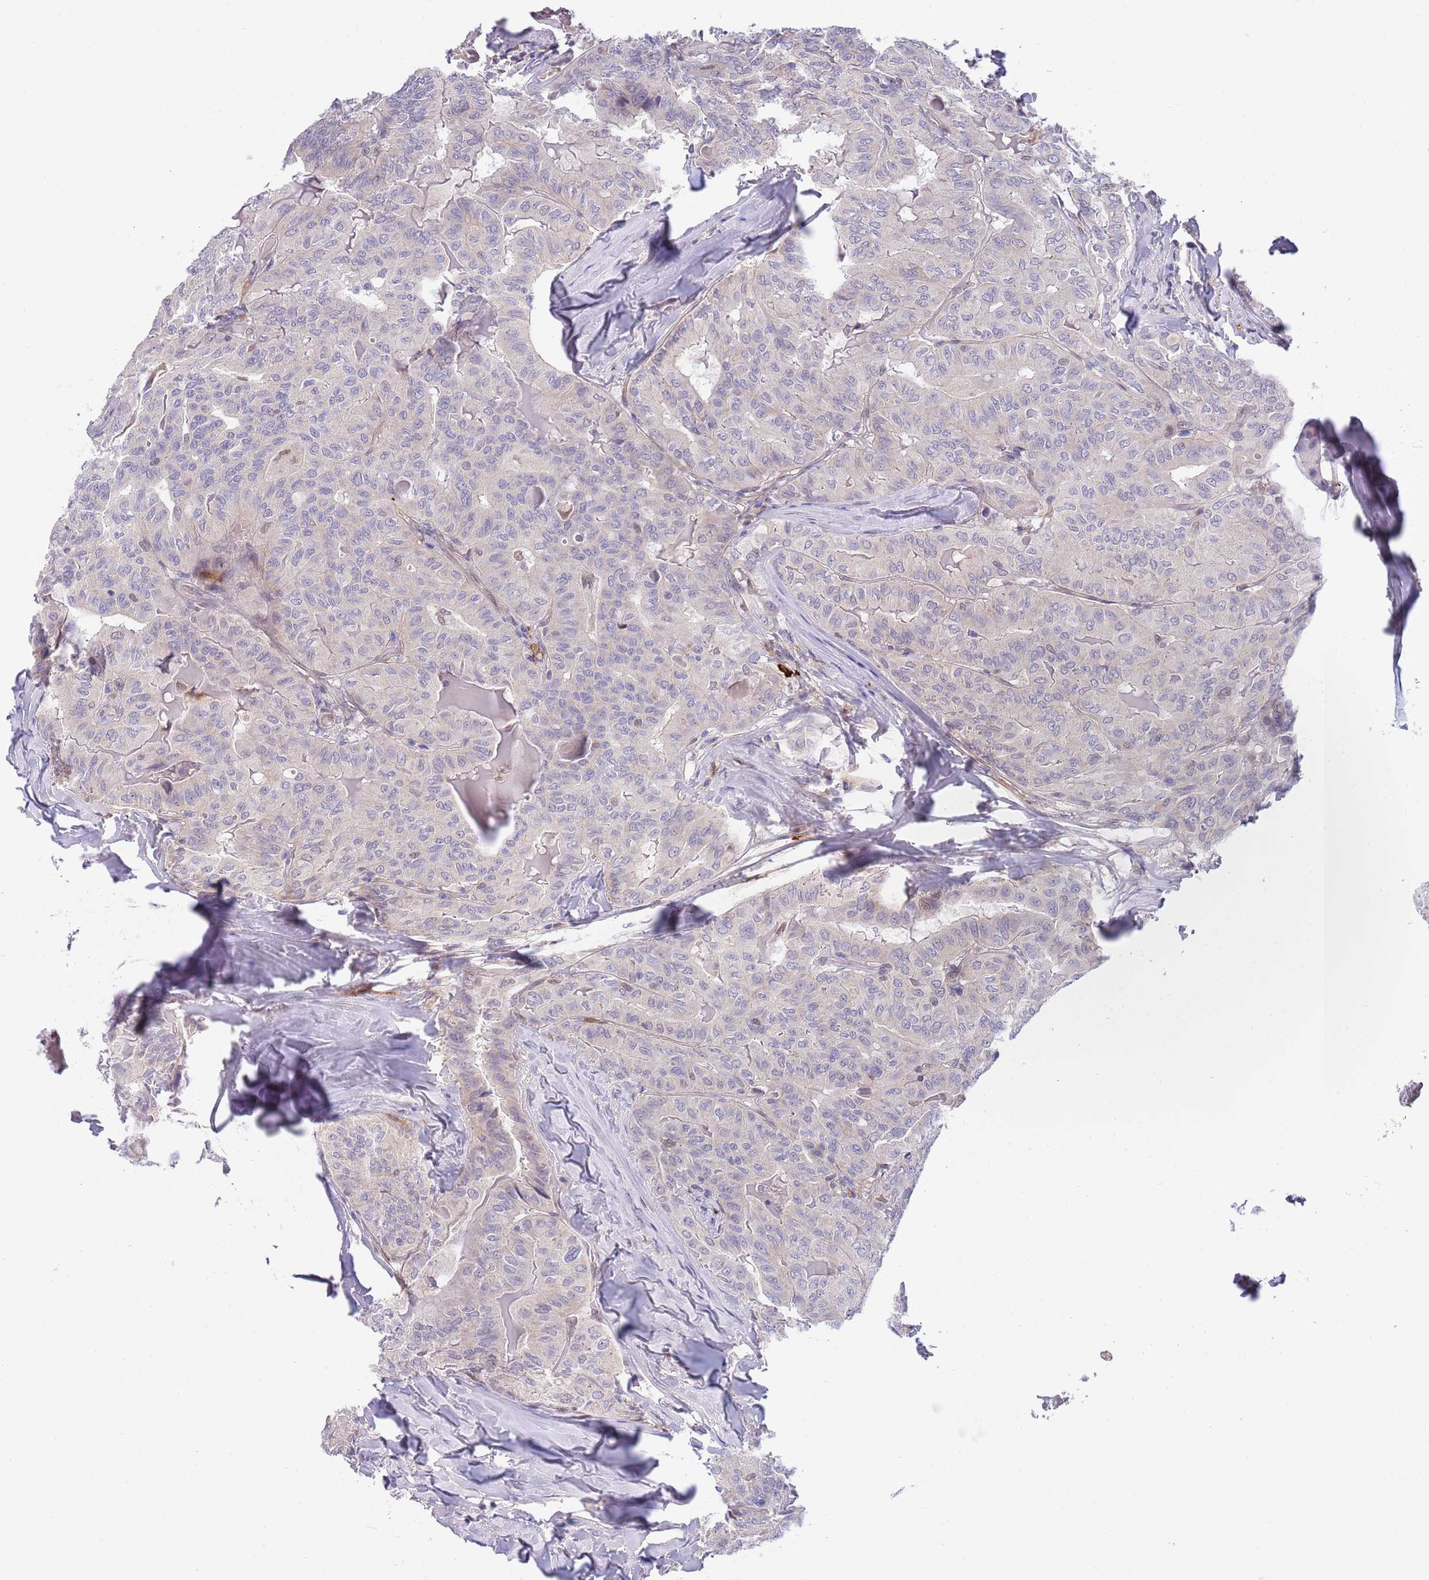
{"staining": {"intensity": "negative", "quantity": "none", "location": "none"}, "tissue": "thyroid cancer", "cell_type": "Tumor cells", "image_type": "cancer", "snomed": [{"axis": "morphology", "description": "Papillary adenocarcinoma, NOS"}, {"axis": "topography", "description": "Thyroid gland"}], "caption": "Immunohistochemistry photomicrograph of neoplastic tissue: thyroid cancer (papillary adenocarcinoma) stained with DAB shows no significant protein staining in tumor cells.", "gene": "NLRP6", "patient": {"sex": "female", "age": 68}}